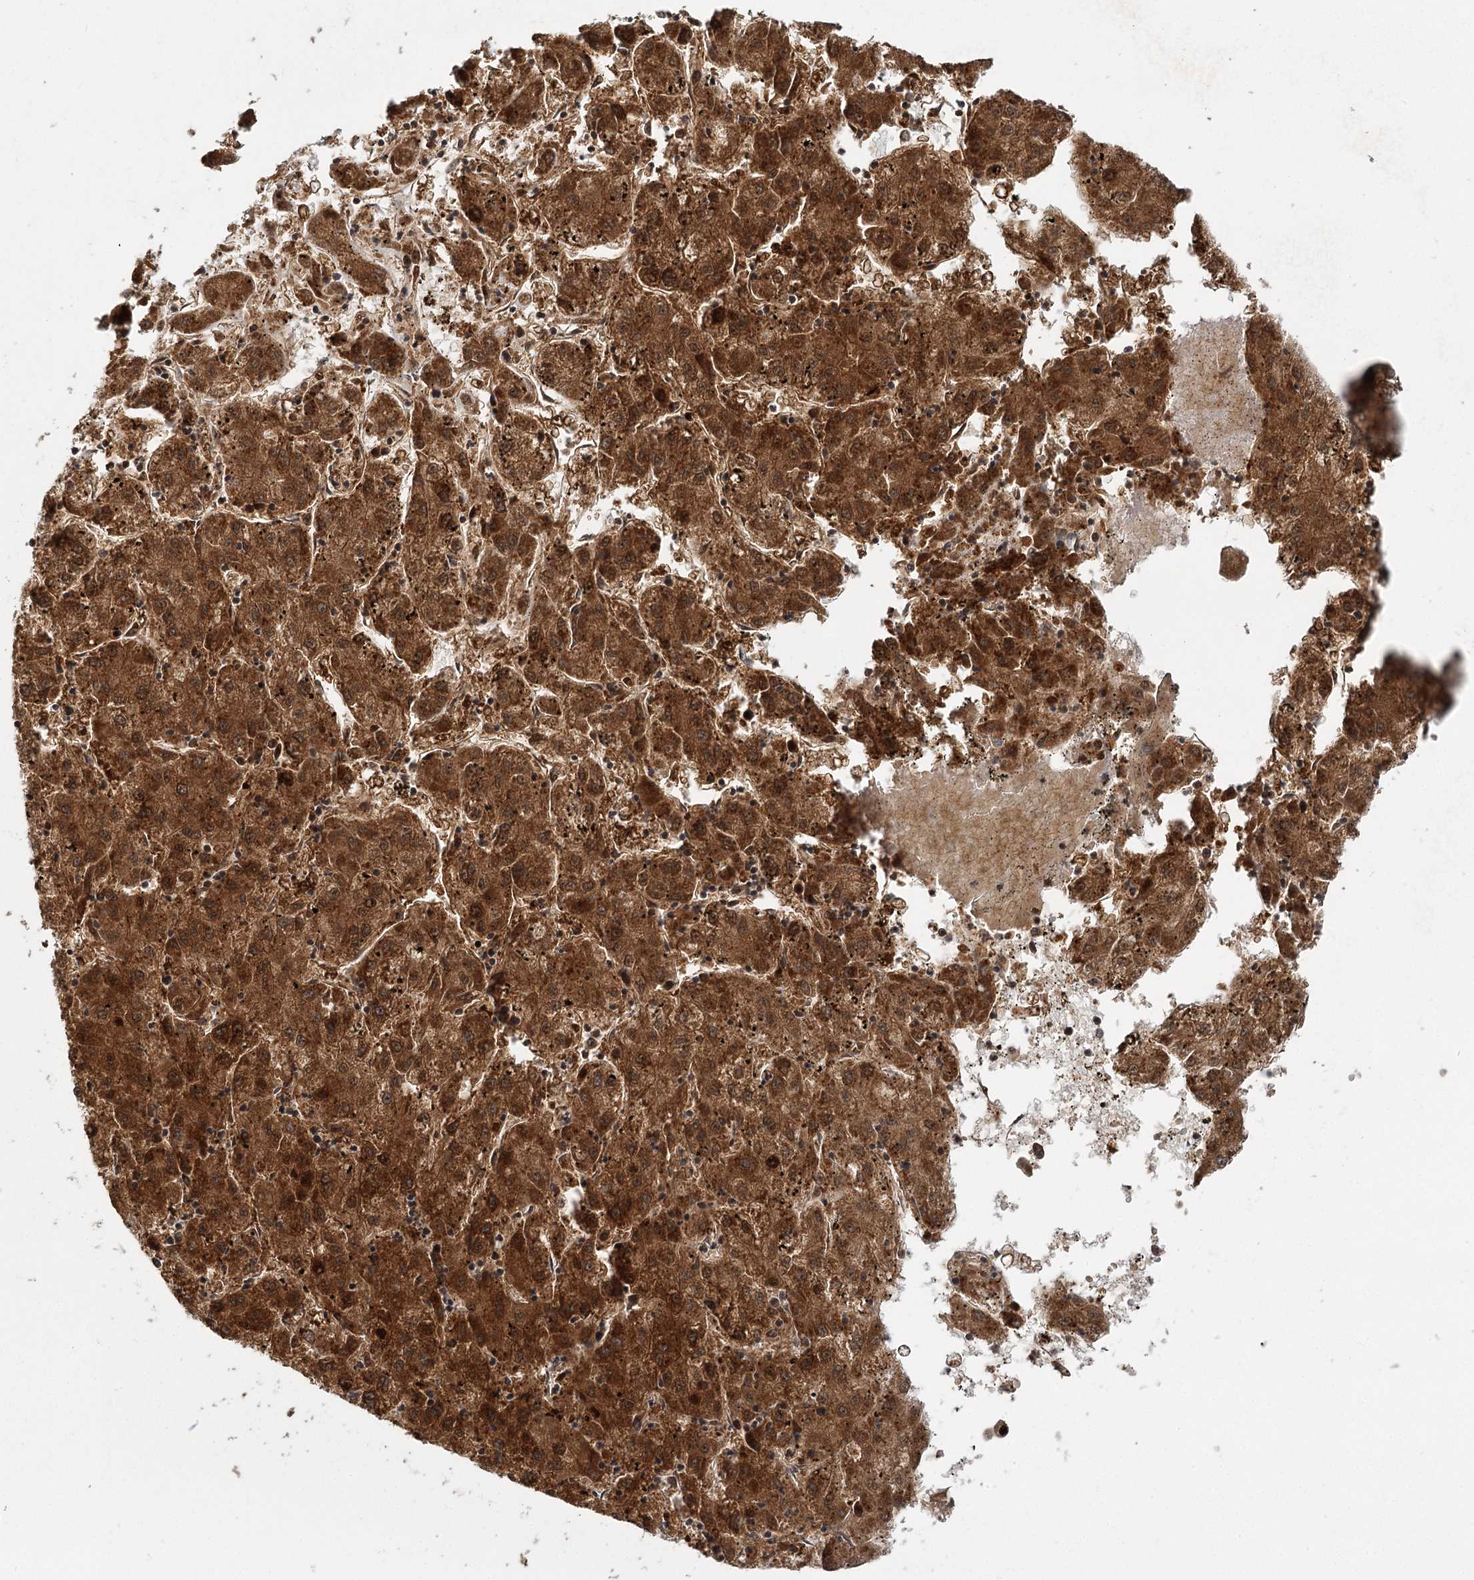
{"staining": {"intensity": "strong", "quantity": ">75%", "location": "cytoplasmic/membranous"}, "tissue": "liver cancer", "cell_type": "Tumor cells", "image_type": "cancer", "snomed": [{"axis": "morphology", "description": "Carcinoma, Hepatocellular, NOS"}, {"axis": "topography", "description": "Liver"}], "caption": "Tumor cells demonstrate high levels of strong cytoplasmic/membranous staining in approximately >75% of cells in liver cancer (hepatocellular carcinoma). The staining was performed using DAB, with brown indicating positive protein expression. Nuclei are stained blue with hematoxylin.", "gene": "MICU1", "patient": {"sex": "male", "age": 72}}